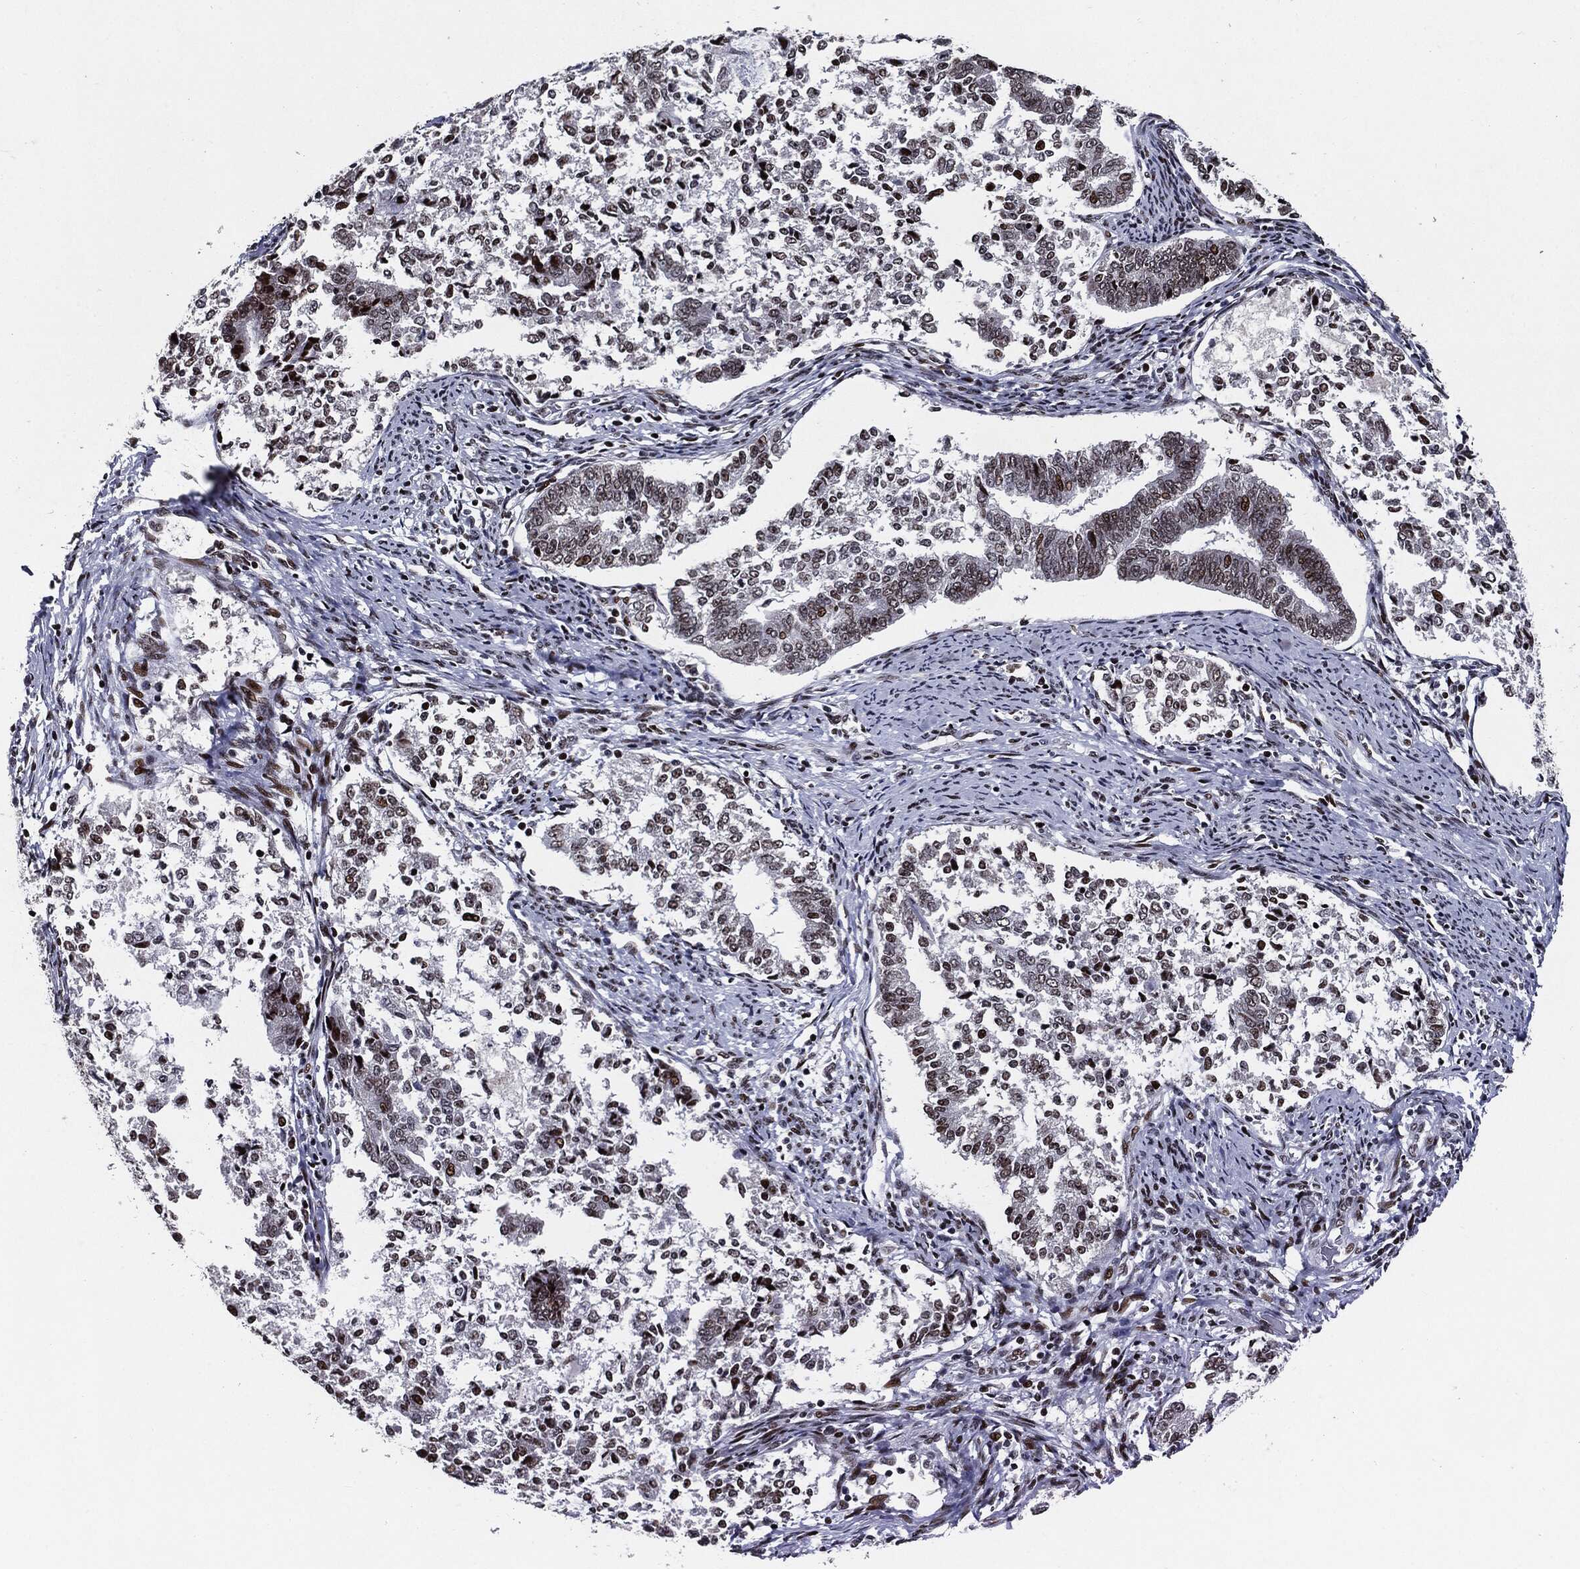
{"staining": {"intensity": "moderate", "quantity": "25%-75%", "location": "nuclear"}, "tissue": "endometrial cancer", "cell_type": "Tumor cells", "image_type": "cancer", "snomed": [{"axis": "morphology", "description": "Adenocarcinoma, NOS"}, {"axis": "topography", "description": "Endometrium"}], "caption": "Moderate nuclear protein staining is seen in about 25%-75% of tumor cells in adenocarcinoma (endometrial).", "gene": "ZFP91", "patient": {"sex": "female", "age": 65}}